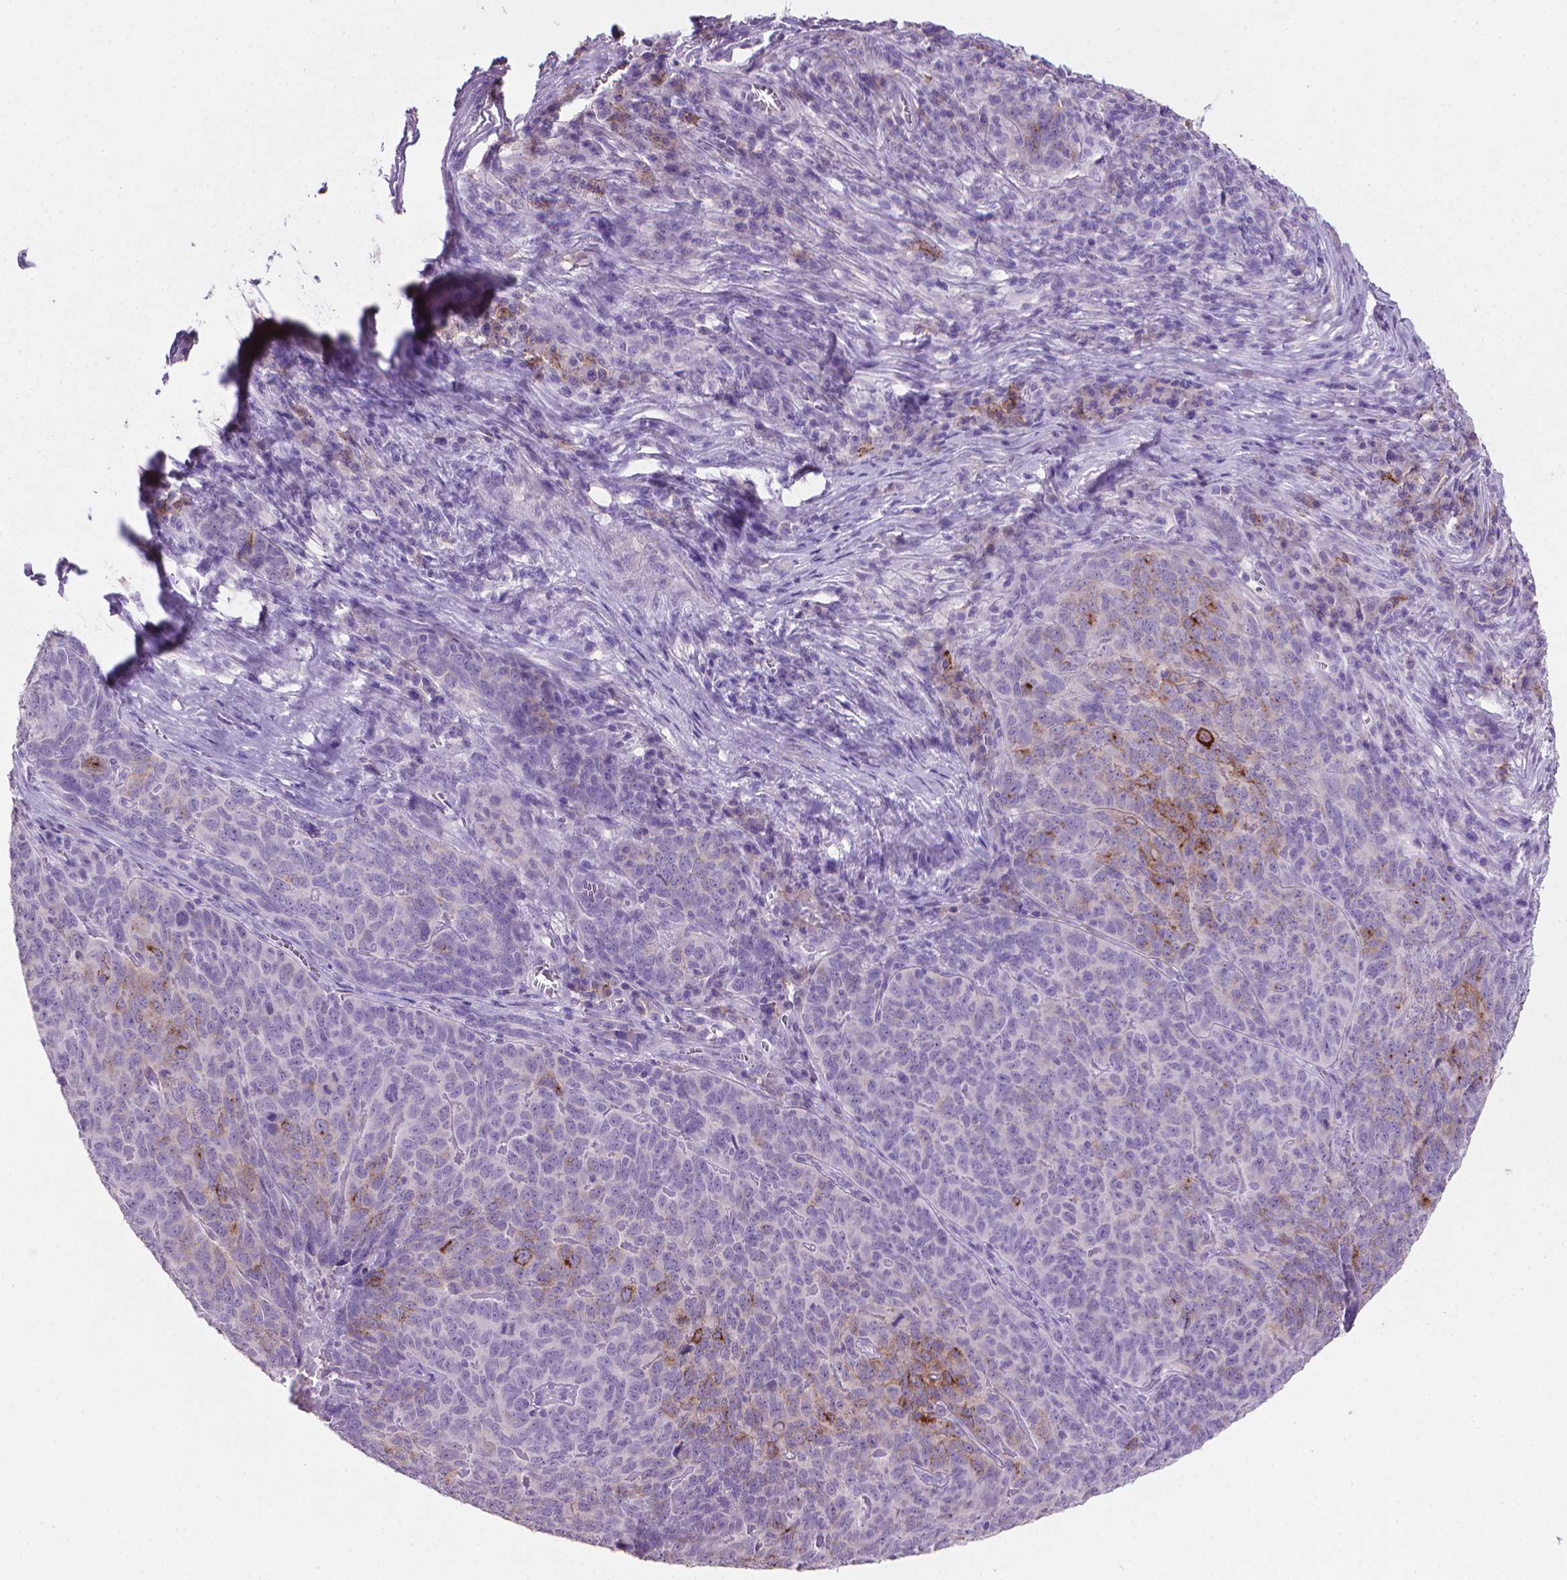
{"staining": {"intensity": "negative", "quantity": "none", "location": "none"}, "tissue": "skin cancer", "cell_type": "Tumor cells", "image_type": "cancer", "snomed": [{"axis": "morphology", "description": "Squamous cell carcinoma, NOS"}, {"axis": "topography", "description": "Skin"}, {"axis": "topography", "description": "Anal"}], "caption": "Tumor cells are negative for brown protein staining in skin cancer.", "gene": "MUC1", "patient": {"sex": "female", "age": 51}}